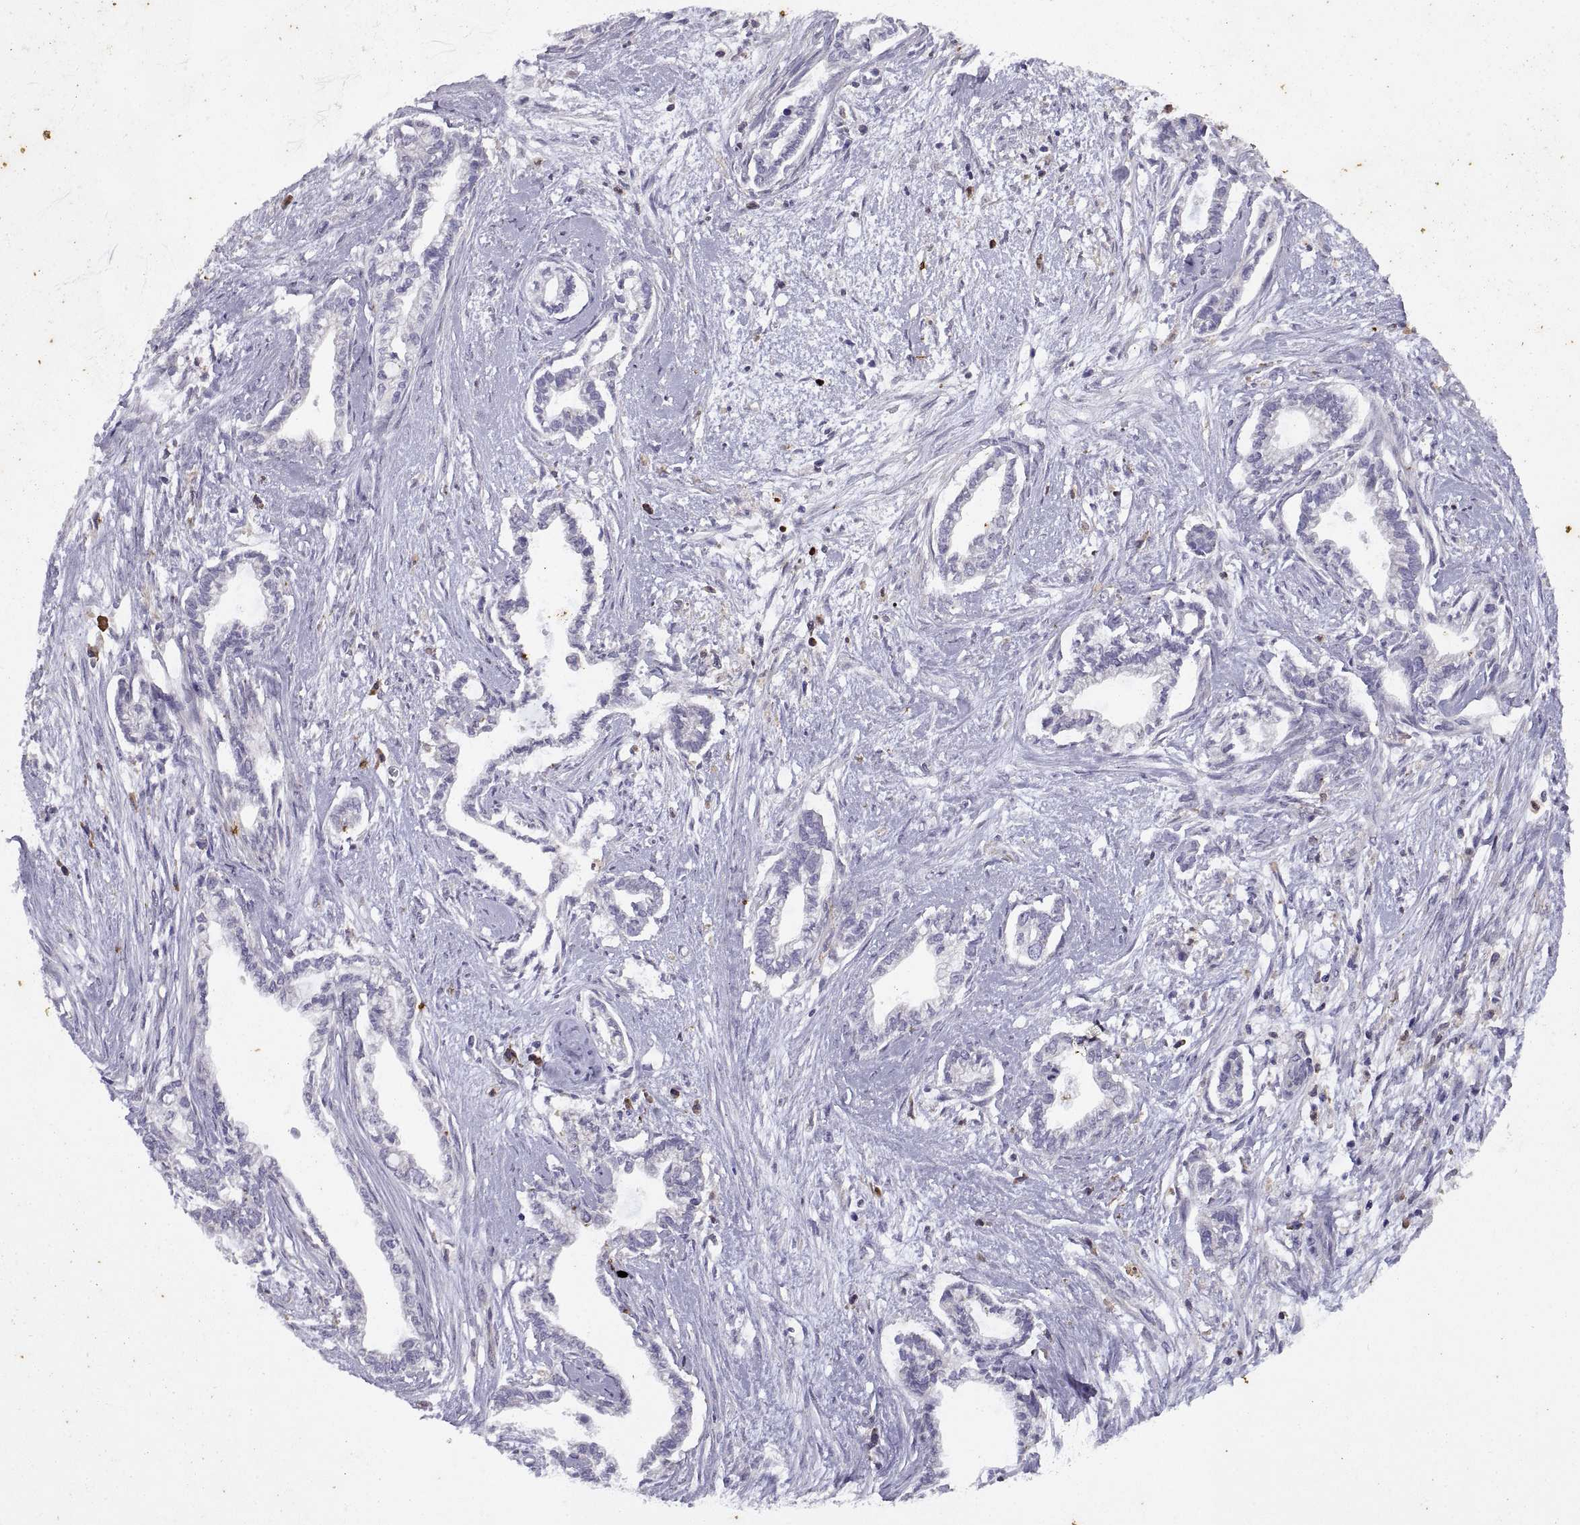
{"staining": {"intensity": "negative", "quantity": "none", "location": "none"}, "tissue": "cervical cancer", "cell_type": "Tumor cells", "image_type": "cancer", "snomed": [{"axis": "morphology", "description": "Adenocarcinoma, NOS"}, {"axis": "topography", "description": "Cervix"}], "caption": "DAB immunohistochemical staining of cervical cancer demonstrates no significant expression in tumor cells.", "gene": "DOK3", "patient": {"sex": "female", "age": 62}}